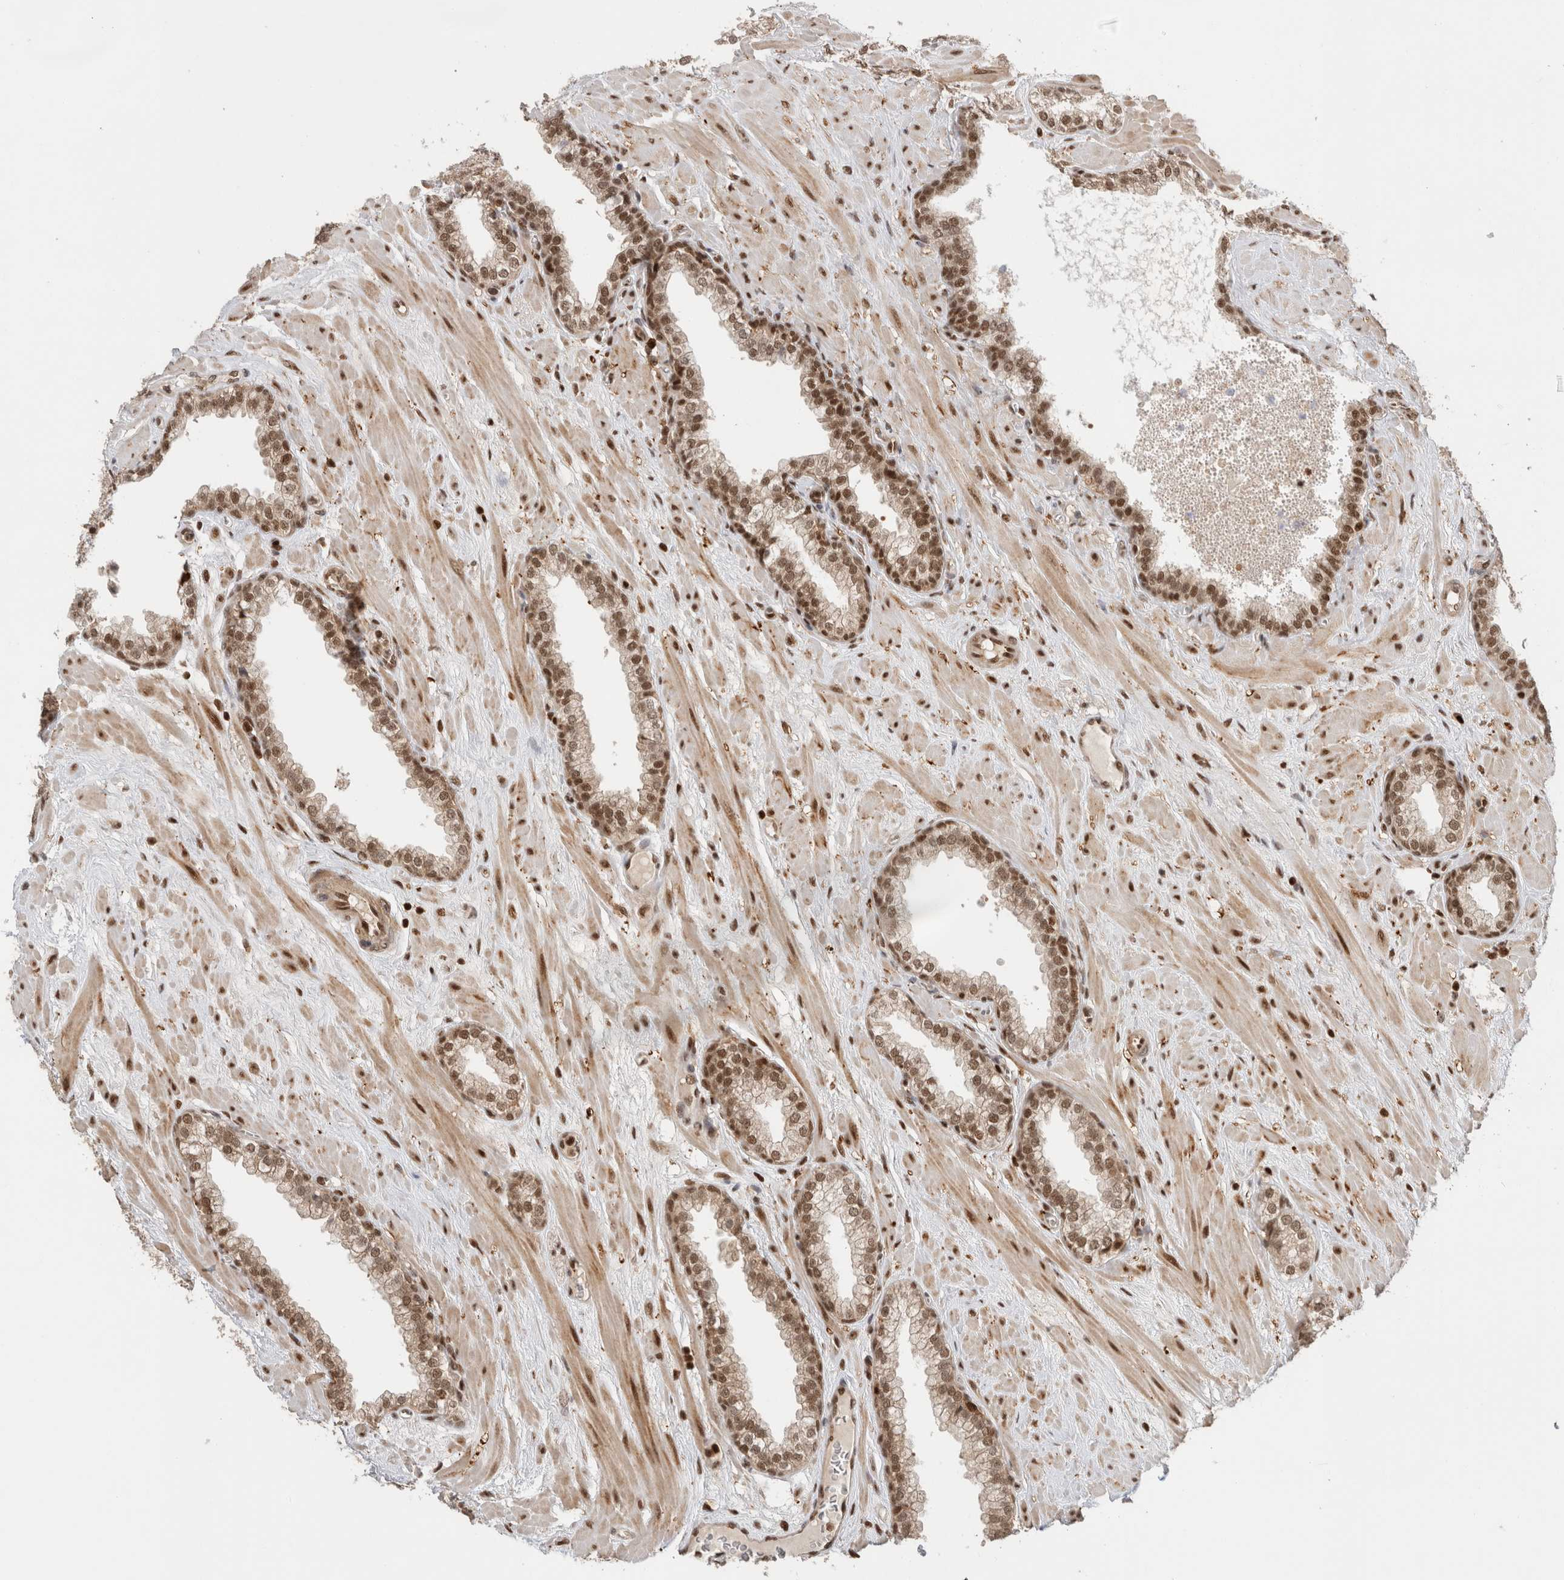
{"staining": {"intensity": "moderate", "quantity": ">75%", "location": "cytoplasmic/membranous,nuclear"}, "tissue": "prostate", "cell_type": "Glandular cells", "image_type": "normal", "snomed": [{"axis": "morphology", "description": "Normal tissue, NOS"}, {"axis": "morphology", "description": "Urothelial carcinoma, Low grade"}, {"axis": "topography", "description": "Urinary bladder"}, {"axis": "topography", "description": "Prostate"}], "caption": "IHC staining of unremarkable prostate, which shows medium levels of moderate cytoplasmic/membranous,nuclear expression in approximately >75% of glandular cells indicating moderate cytoplasmic/membranous,nuclear protein positivity. The staining was performed using DAB (3,3'-diaminobenzidine) (brown) for protein detection and nuclei were counterstained in hematoxylin (blue).", "gene": "SNRNP40", "patient": {"sex": "male", "age": 60}}